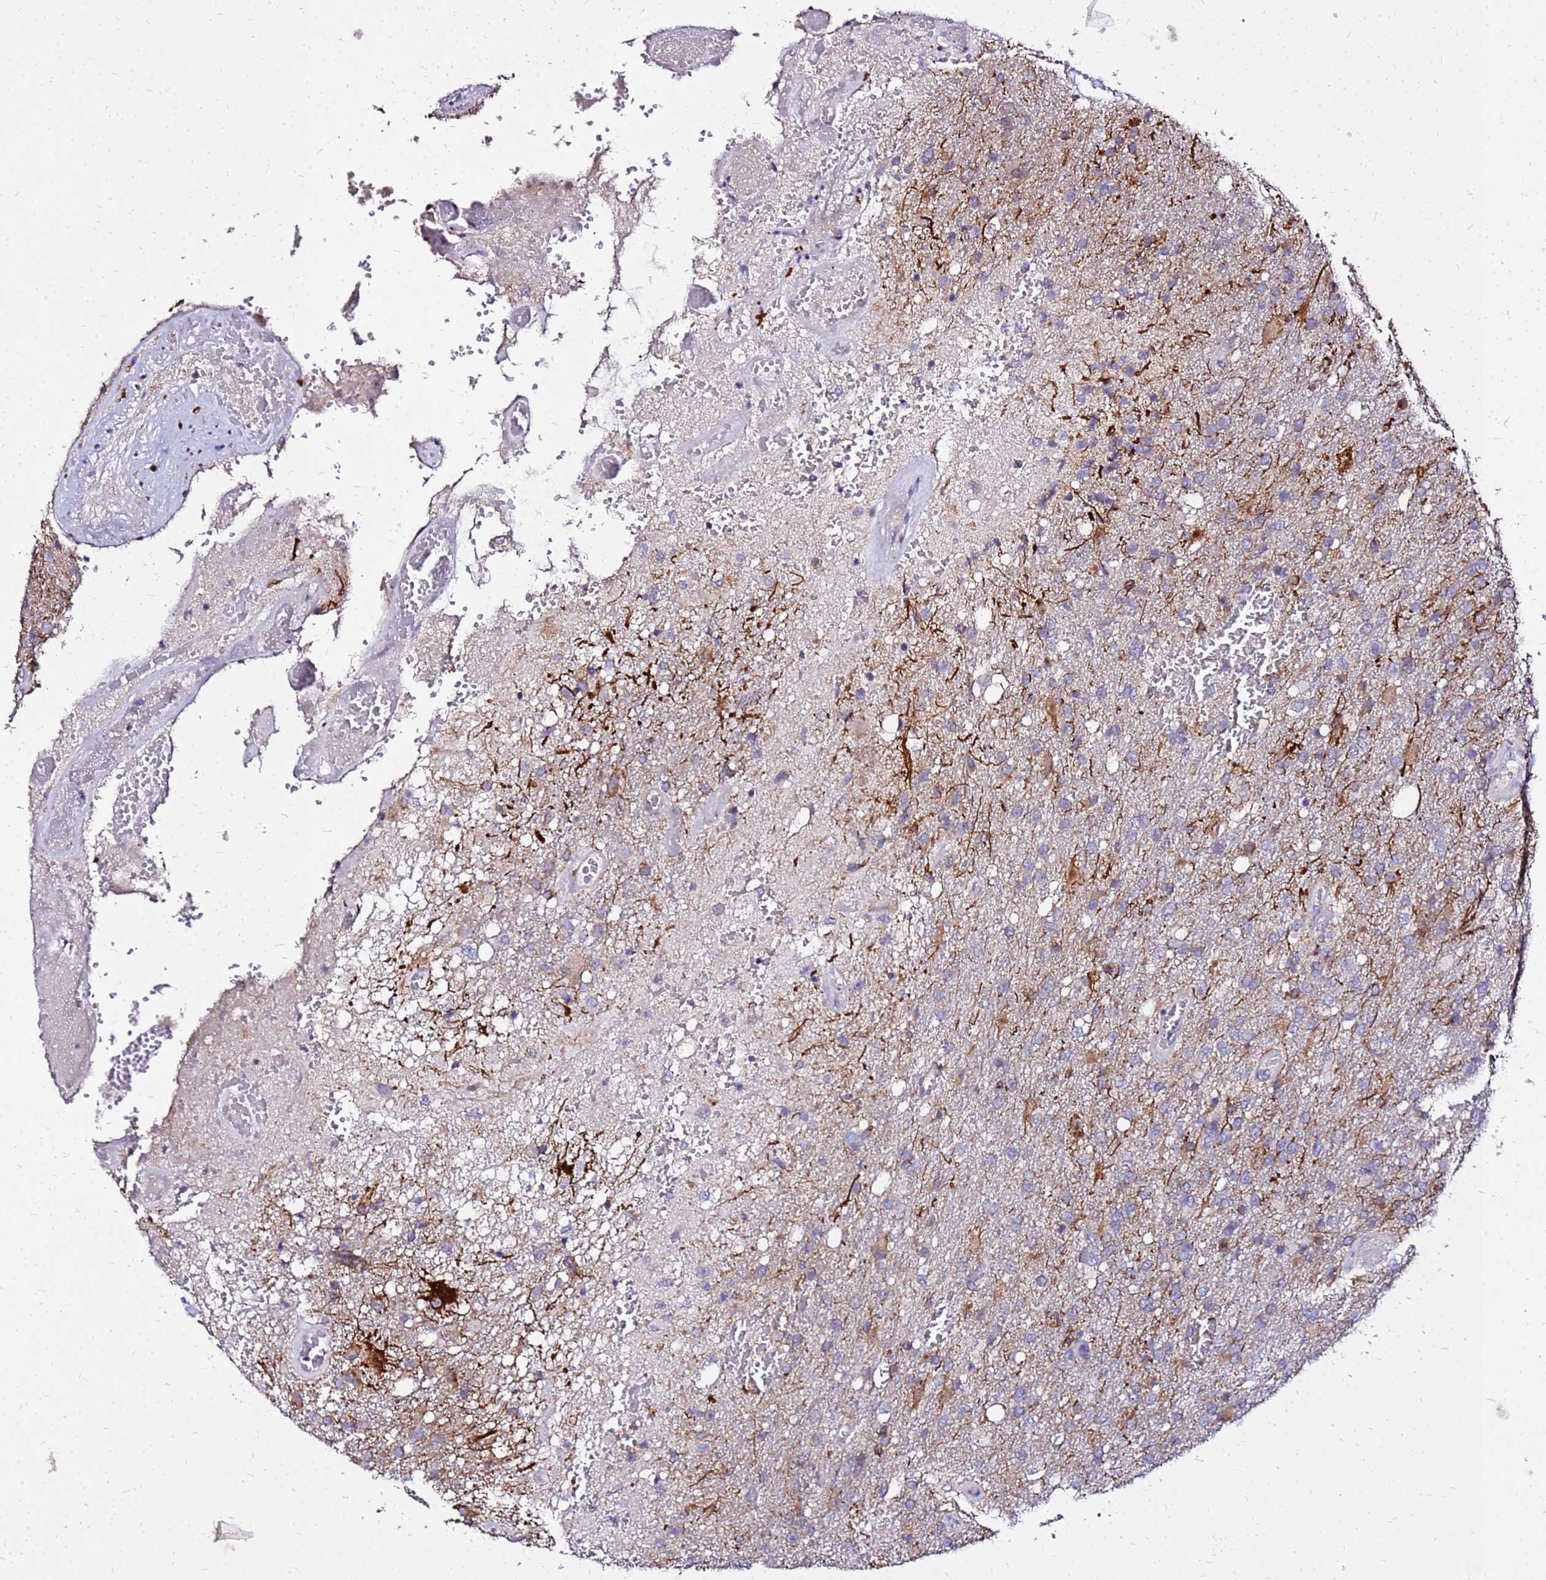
{"staining": {"intensity": "negative", "quantity": "none", "location": "none"}, "tissue": "glioma", "cell_type": "Tumor cells", "image_type": "cancer", "snomed": [{"axis": "morphology", "description": "Glioma, malignant, High grade"}, {"axis": "topography", "description": "Brain"}], "caption": "IHC photomicrograph of neoplastic tissue: glioma stained with DAB shows no significant protein expression in tumor cells.", "gene": "COX14", "patient": {"sex": "female", "age": 74}}